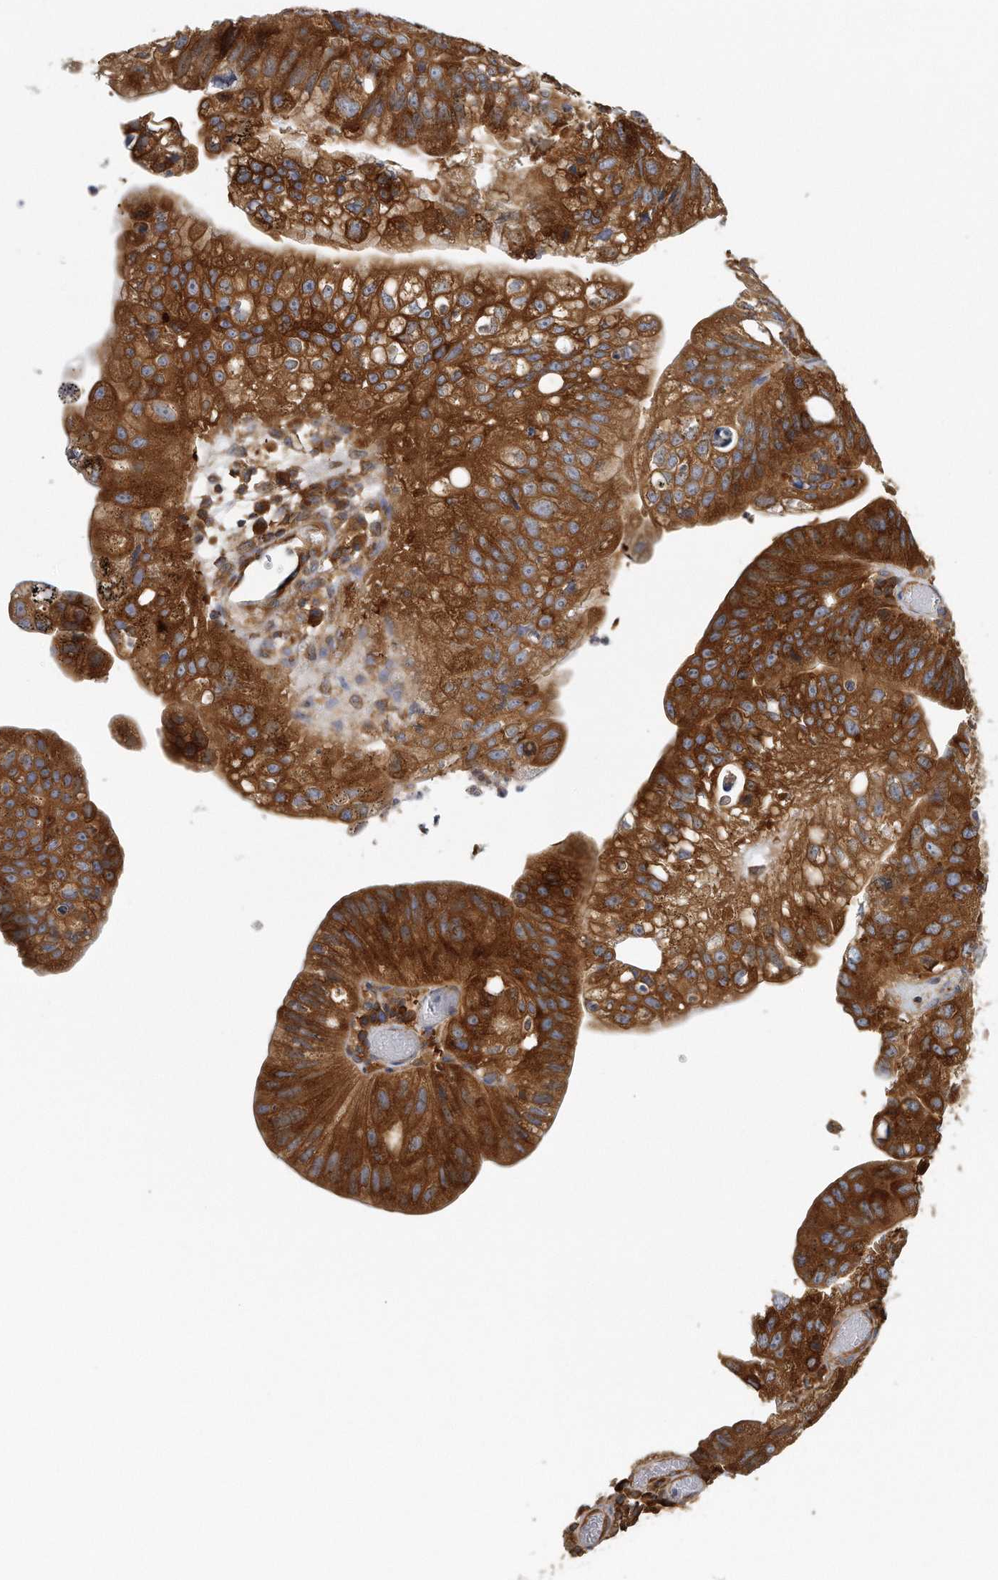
{"staining": {"intensity": "strong", "quantity": ">75%", "location": "cytoplasmic/membranous"}, "tissue": "stomach cancer", "cell_type": "Tumor cells", "image_type": "cancer", "snomed": [{"axis": "morphology", "description": "Adenocarcinoma, NOS"}, {"axis": "topography", "description": "Stomach"}], "caption": "An image of human stomach cancer stained for a protein displays strong cytoplasmic/membranous brown staining in tumor cells. (DAB (3,3'-diaminobenzidine) IHC, brown staining for protein, blue staining for nuclei).", "gene": "EIF3I", "patient": {"sex": "male", "age": 59}}